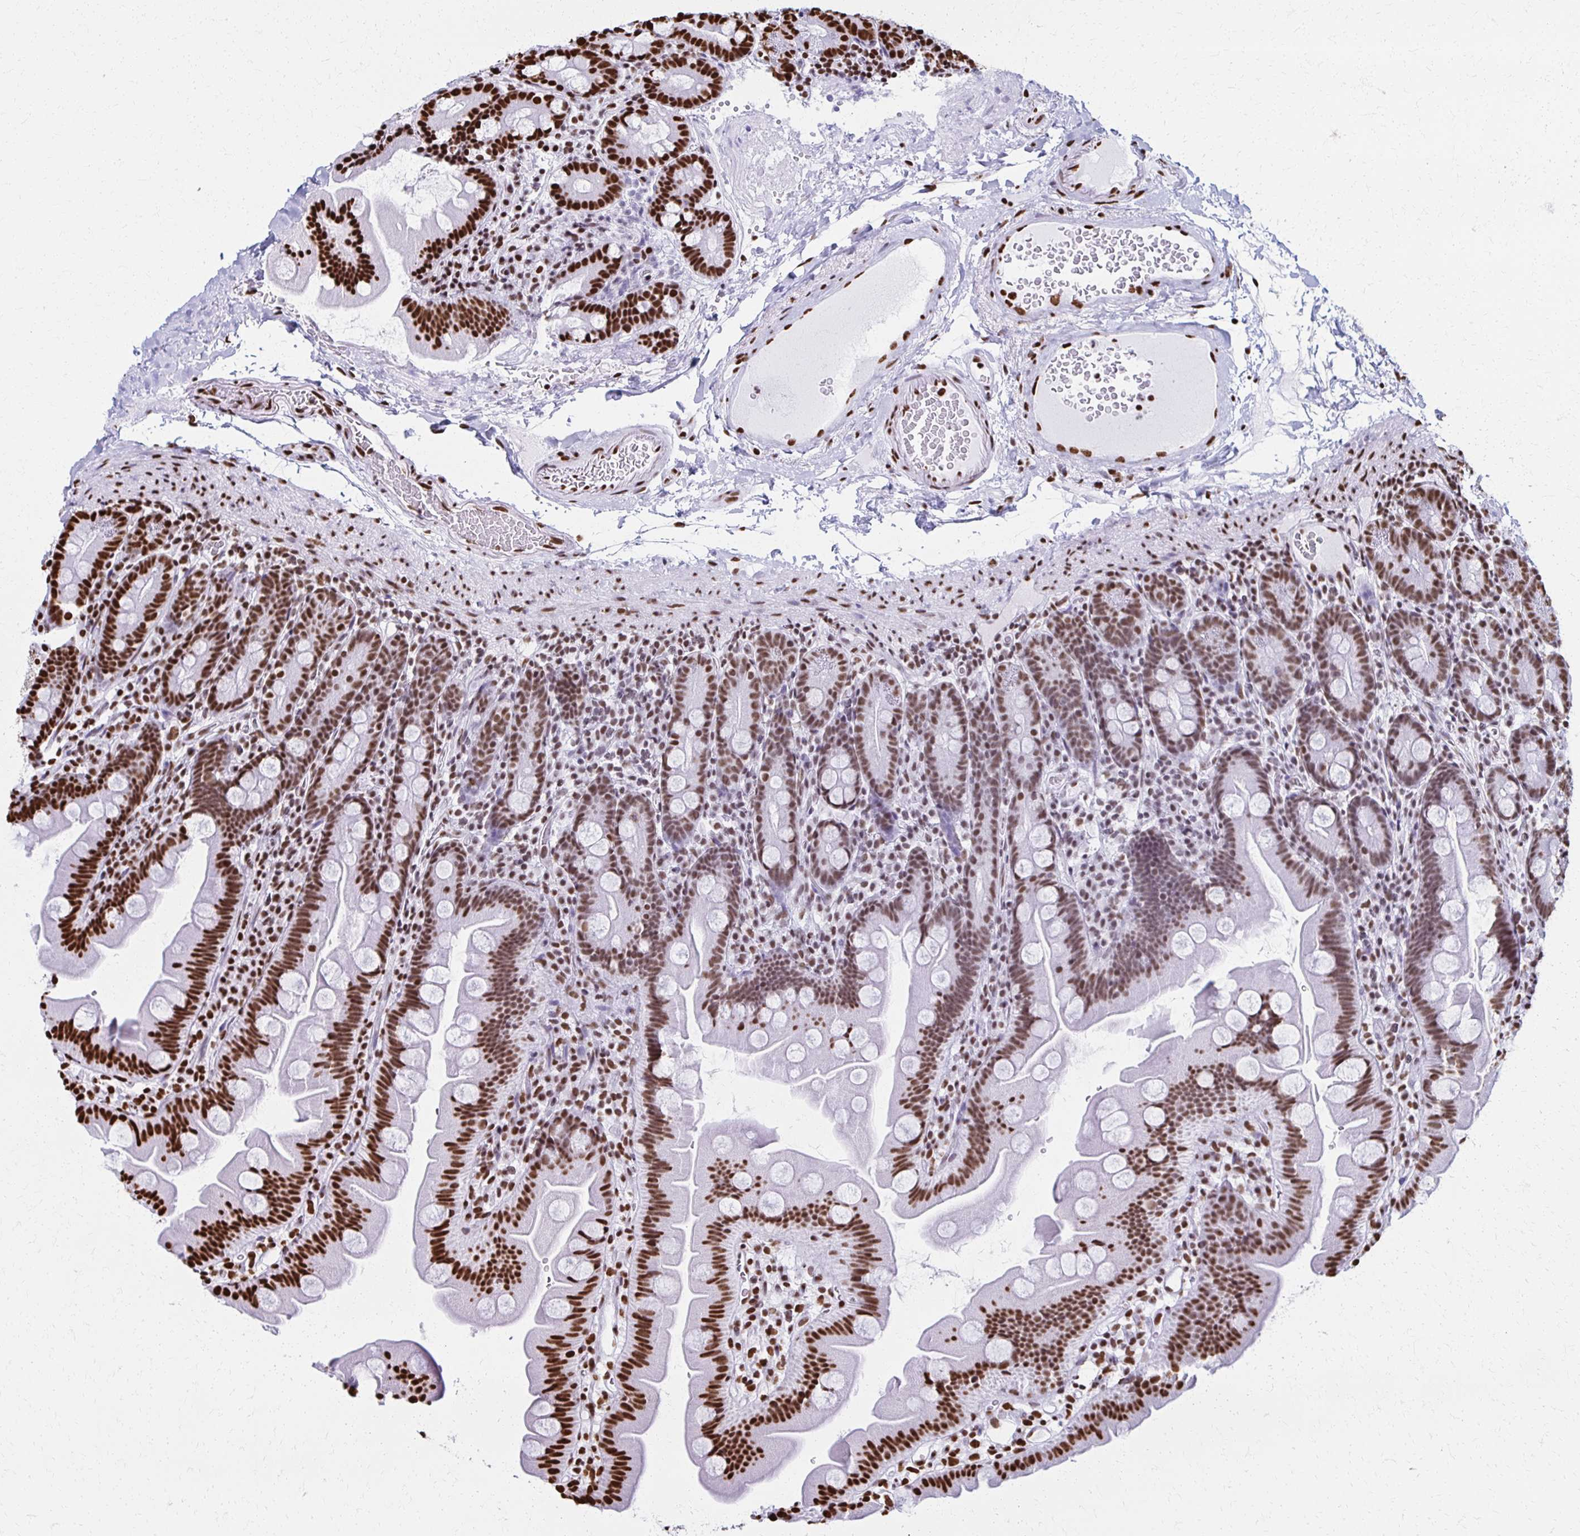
{"staining": {"intensity": "strong", "quantity": ">75%", "location": "nuclear"}, "tissue": "small intestine", "cell_type": "Glandular cells", "image_type": "normal", "snomed": [{"axis": "morphology", "description": "Normal tissue, NOS"}, {"axis": "topography", "description": "Small intestine"}], "caption": "Protein staining reveals strong nuclear expression in about >75% of glandular cells in benign small intestine. The protein of interest is stained brown, and the nuclei are stained in blue (DAB IHC with brightfield microscopy, high magnification).", "gene": "NONO", "patient": {"sex": "female", "age": 68}}